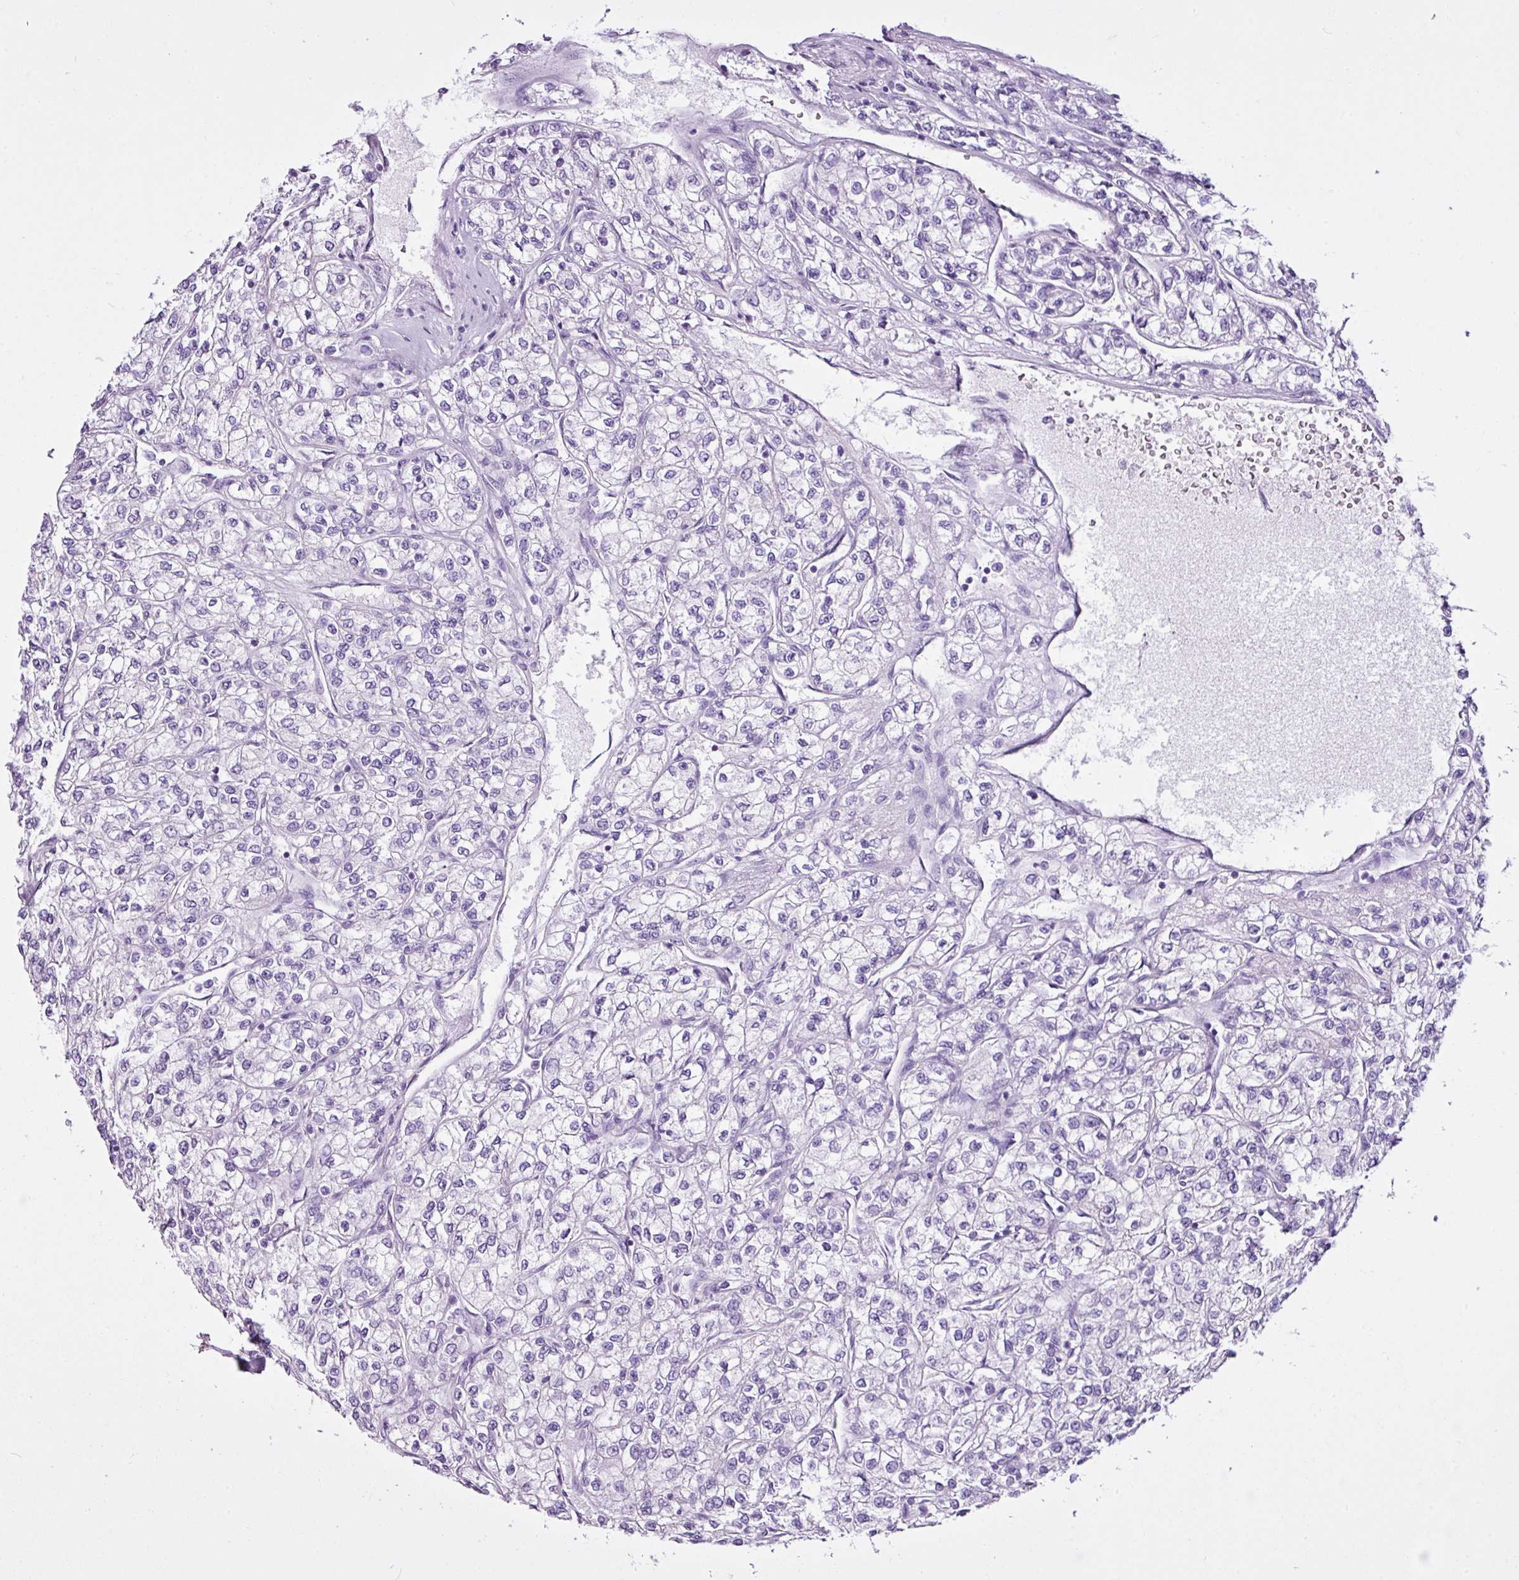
{"staining": {"intensity": "negative", "quantity": "none", "location": "none"}, "tissue": "renal cancer", "cell_type": "Tumor cells", "image_type": "cancer", "snomed": [{"axis": "morphology", "description": "Adenocarcinoma, NOS"}, {"axis": "topography", "description": "Kidney"}], "caption": "This histopathology image is of renal cancer (adenocarcinoma) stained with IHC to label a protein in brown with the nuclei are counter-stained blue. There is no expression in tumor cells.", "gene": "LILRB4", "patient": {"sex": "male", "age": 80}}